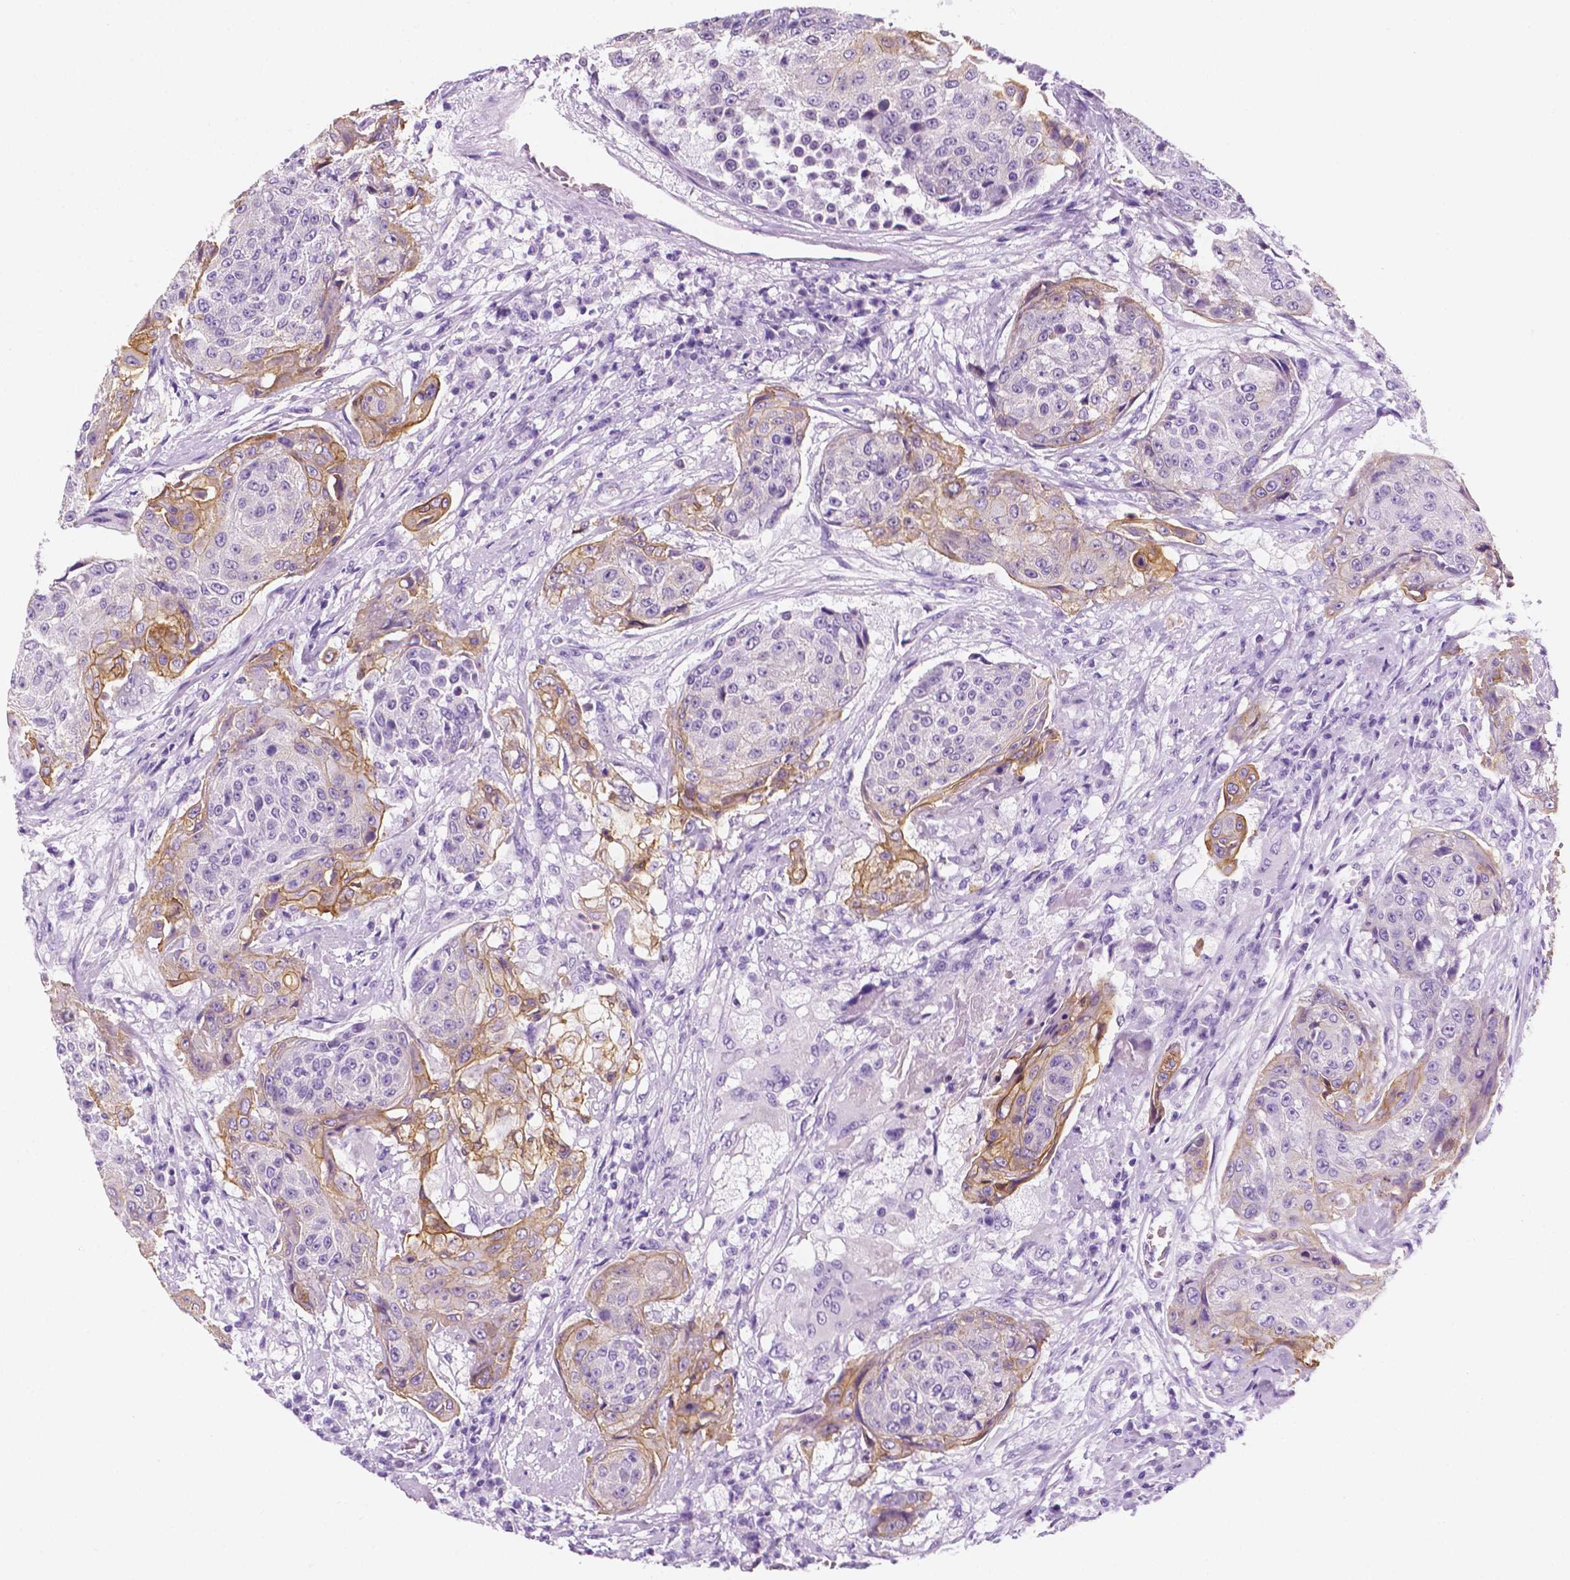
{"staining": {"intensity": "moderate", "quantity": "<25%", "location": "cytoplasmic/membranous"}, "tissue": "urothelial cancer", "cell_type": "Tumor cells", "image_type": "cancer", "snomed": [{"axis": "morphology", "description": "Urothelial carcinoma, High grade"}, {"axis": "topography", "description": "Urinary bladder"}], "caption": "IHC micrograph of neoplastic tissue: human urothelial cancer stained using immunohistochemistry (IHC) demonstrates low levels of moderate protein expression localized specifically in the cytoplasmic/membranous of tumor cells, appearing as a cytoplasmic/membranous brown color.", "gene": "PPL", "patient": {"sex": "female", "age": 63}}